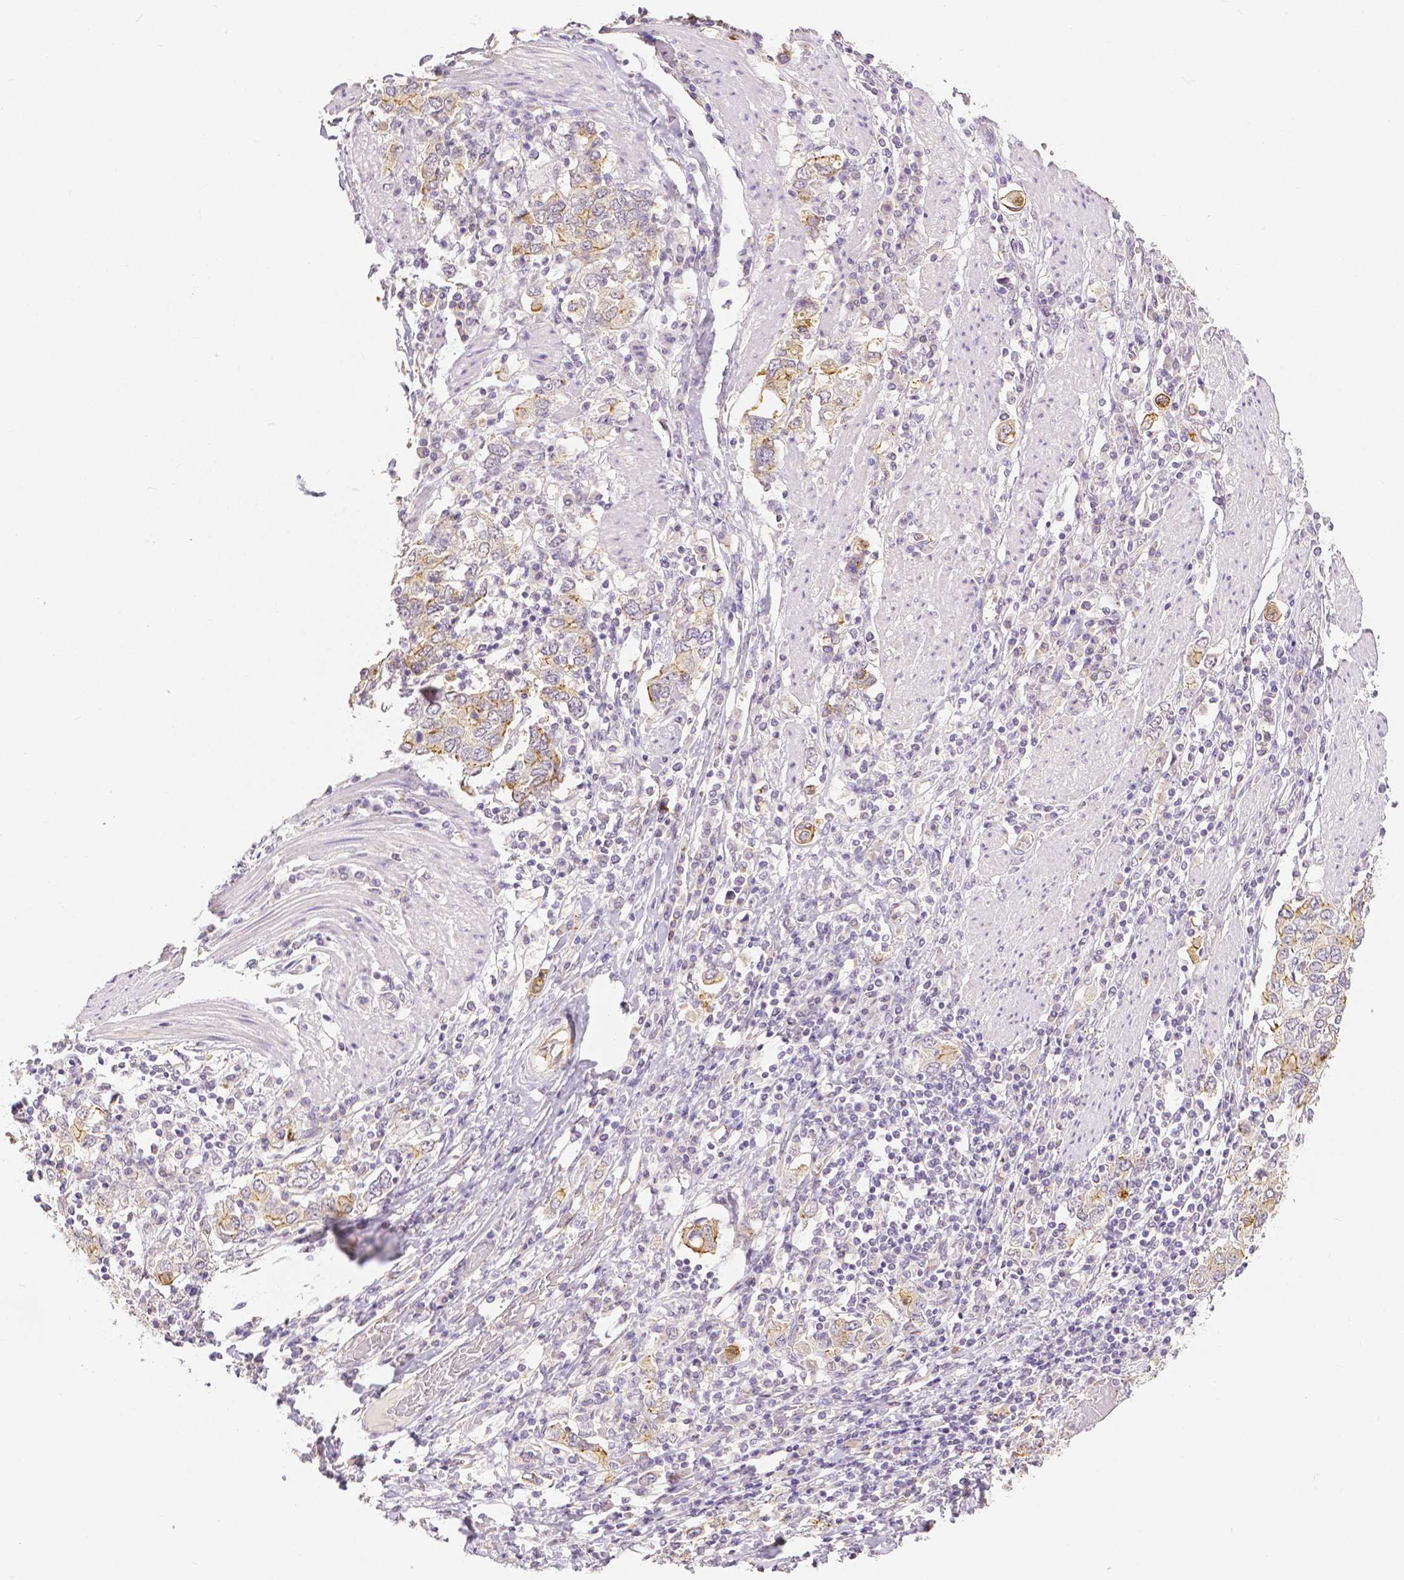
{"staining": {"intensity": "weak", "quantity": "<25%", "location": "cytoplasmic/membranous"}, "tissue": "stomach cancer", "cell_type": "Tumor cells", "image_type": "cancer", "snomed": [{"axis": "morphology", "description": "Adenocarcinoma, NOS"}, {"axis": "topography", "description": "Stomach, upper"}, {"axis": "topography", "description": "Stomach"}], "caption": "This photomicrograph is of stomach cancer stained with immunohistochemistry to label a protein in brown with the nuclei are counter-stained blue. There is no staining in tumor cells. (DAB (3,3'-diaminobenzidine) IHC visualized using brightfield microscopy, high magnification).", "gene": "OCLN", "patient": {"sex": "male", "age": 62}}